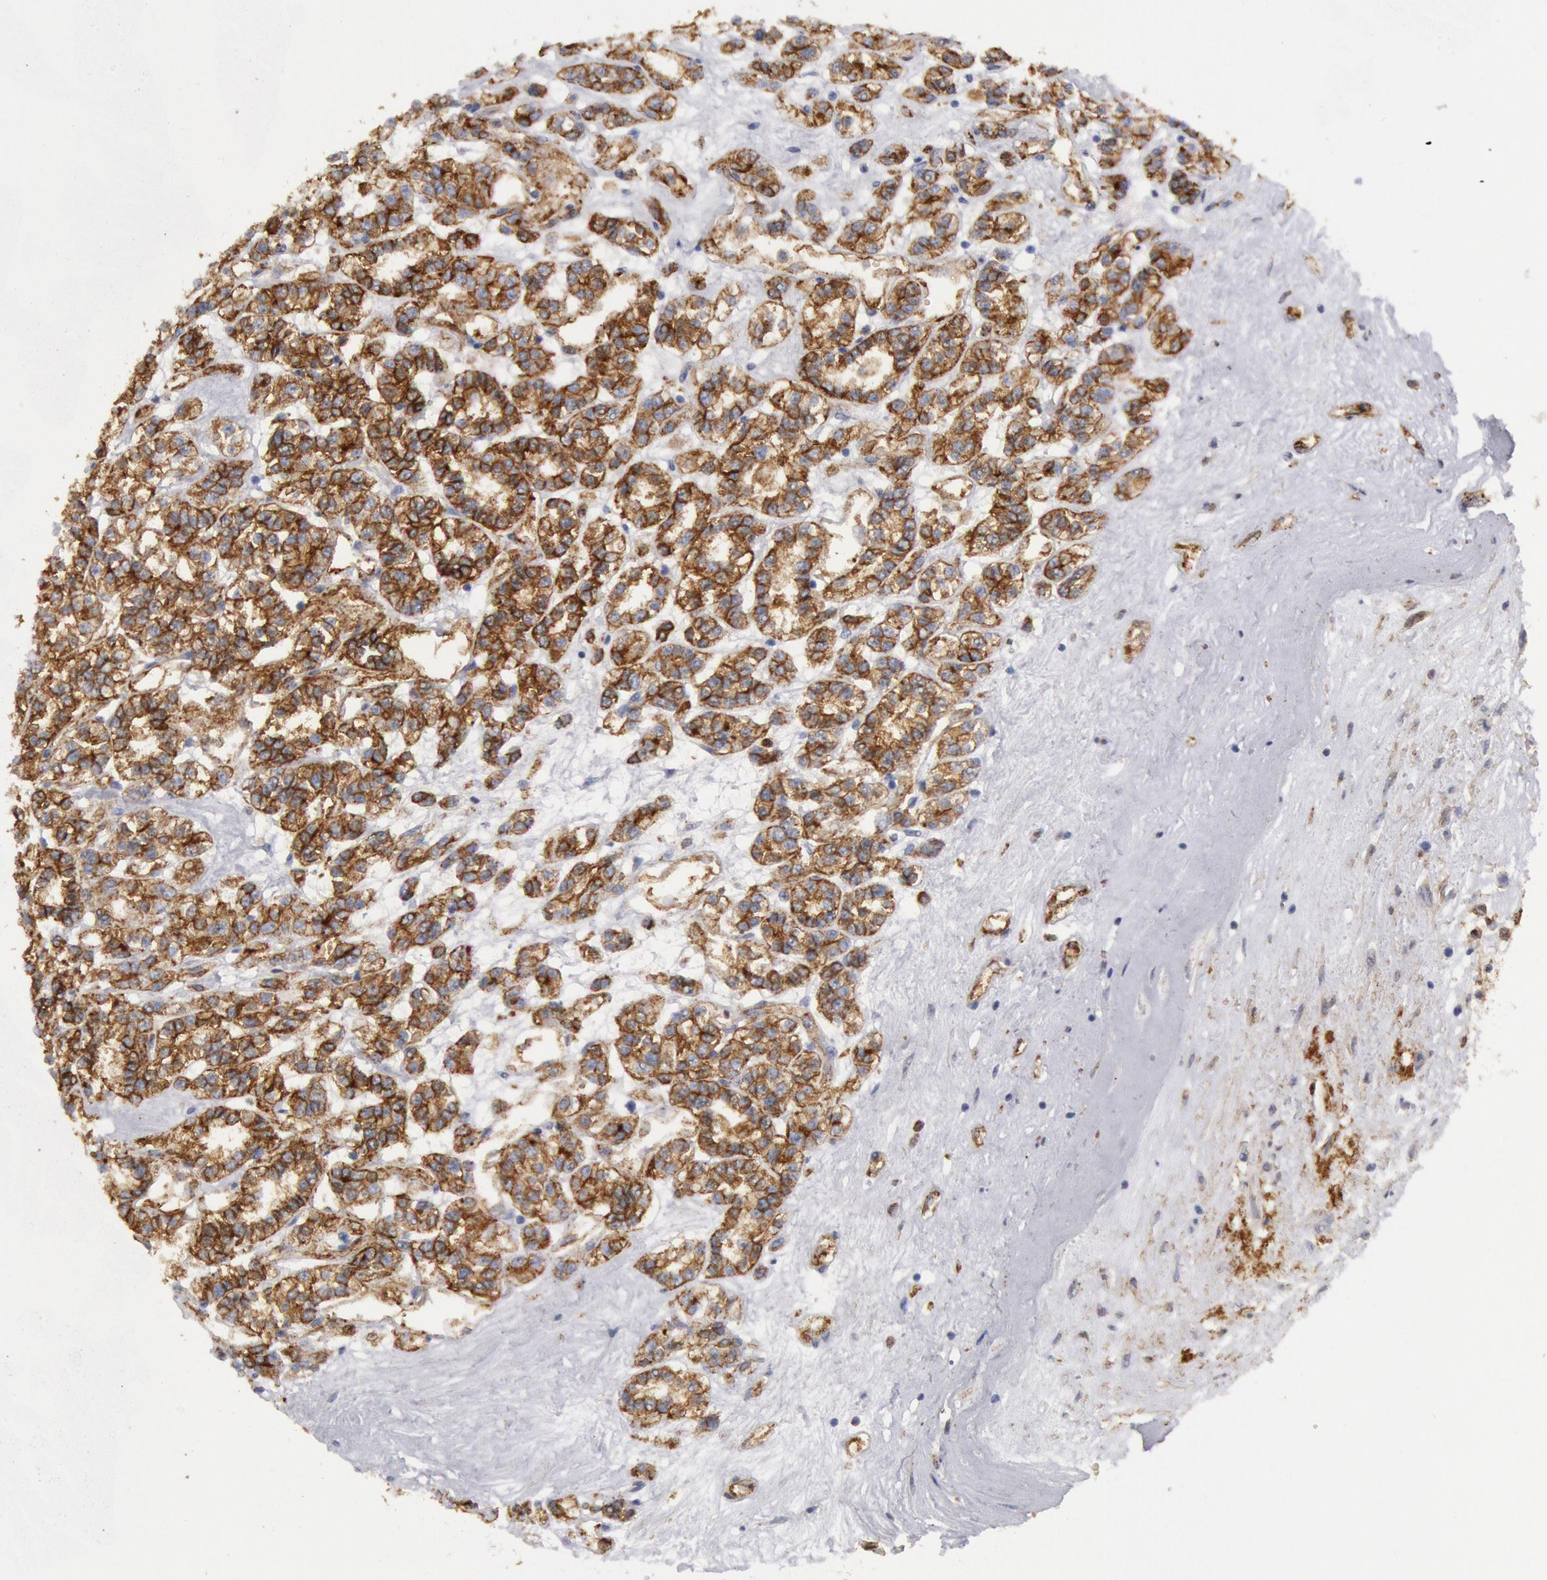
{"staining": {"intensity": "weak", "quantity": "25%-75%", "location": "cytoplasmic/membranous"}, "tissue": "renal cancer", "cell_type": "Tumor cells", "image_type": "cancer", "snomed": [{"axis": "morphology", "description": "Adenocarcinoma, NOS"}, {"axis": "topography", "description": "Kidney"}], "caption": "A micrograph of adenocarcinoma (renal) stained for a protein shows weak cytoplasmic/membranous brown staining in tumor cells. (brown staining indicates protein expression, while blue staining denotes nuclei).", "gene": "FLOT1", "patient": {"sex": "female", "age": 76}}